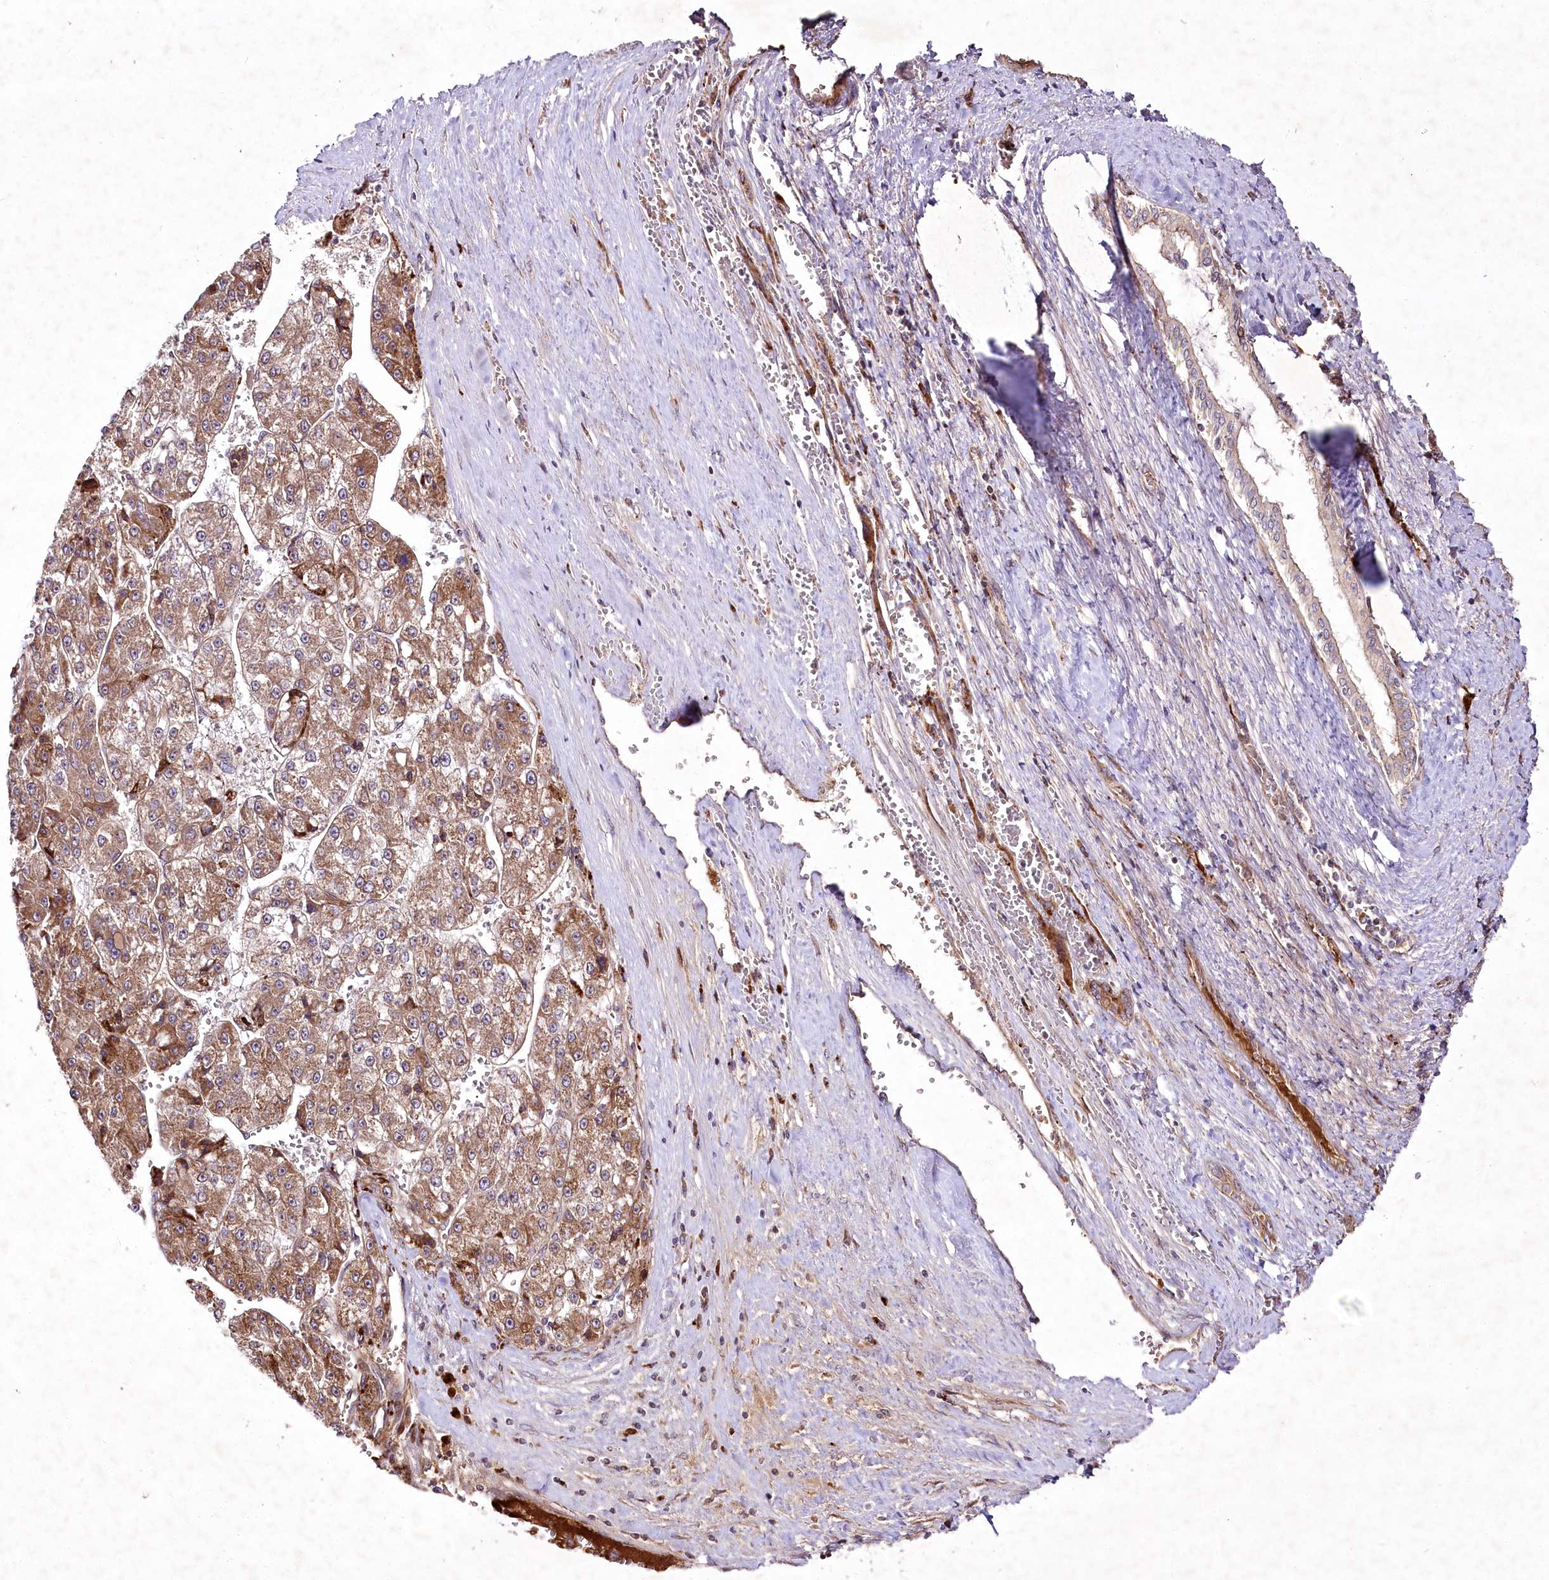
{"staining": {"intensity": "moderate", "quantity": ">75%", "location": "cytoplasmic/membranous"}, "tissue": "liver cancer", "cell_type": "Tumor cells", "image_type": "cancer", "snomed": [{"axis": "morphology", "description": "Carcinoma, Hepatocellular, NOS"}, {"axis": "topography", "description": "Liver"}], "caption": "Hepatocellular carcinoma (liver) stained with a protein marker reveals moderate staining in tumor cells.", "gene": "PSTK", "patient": {"sex": "female", "age": 73}}